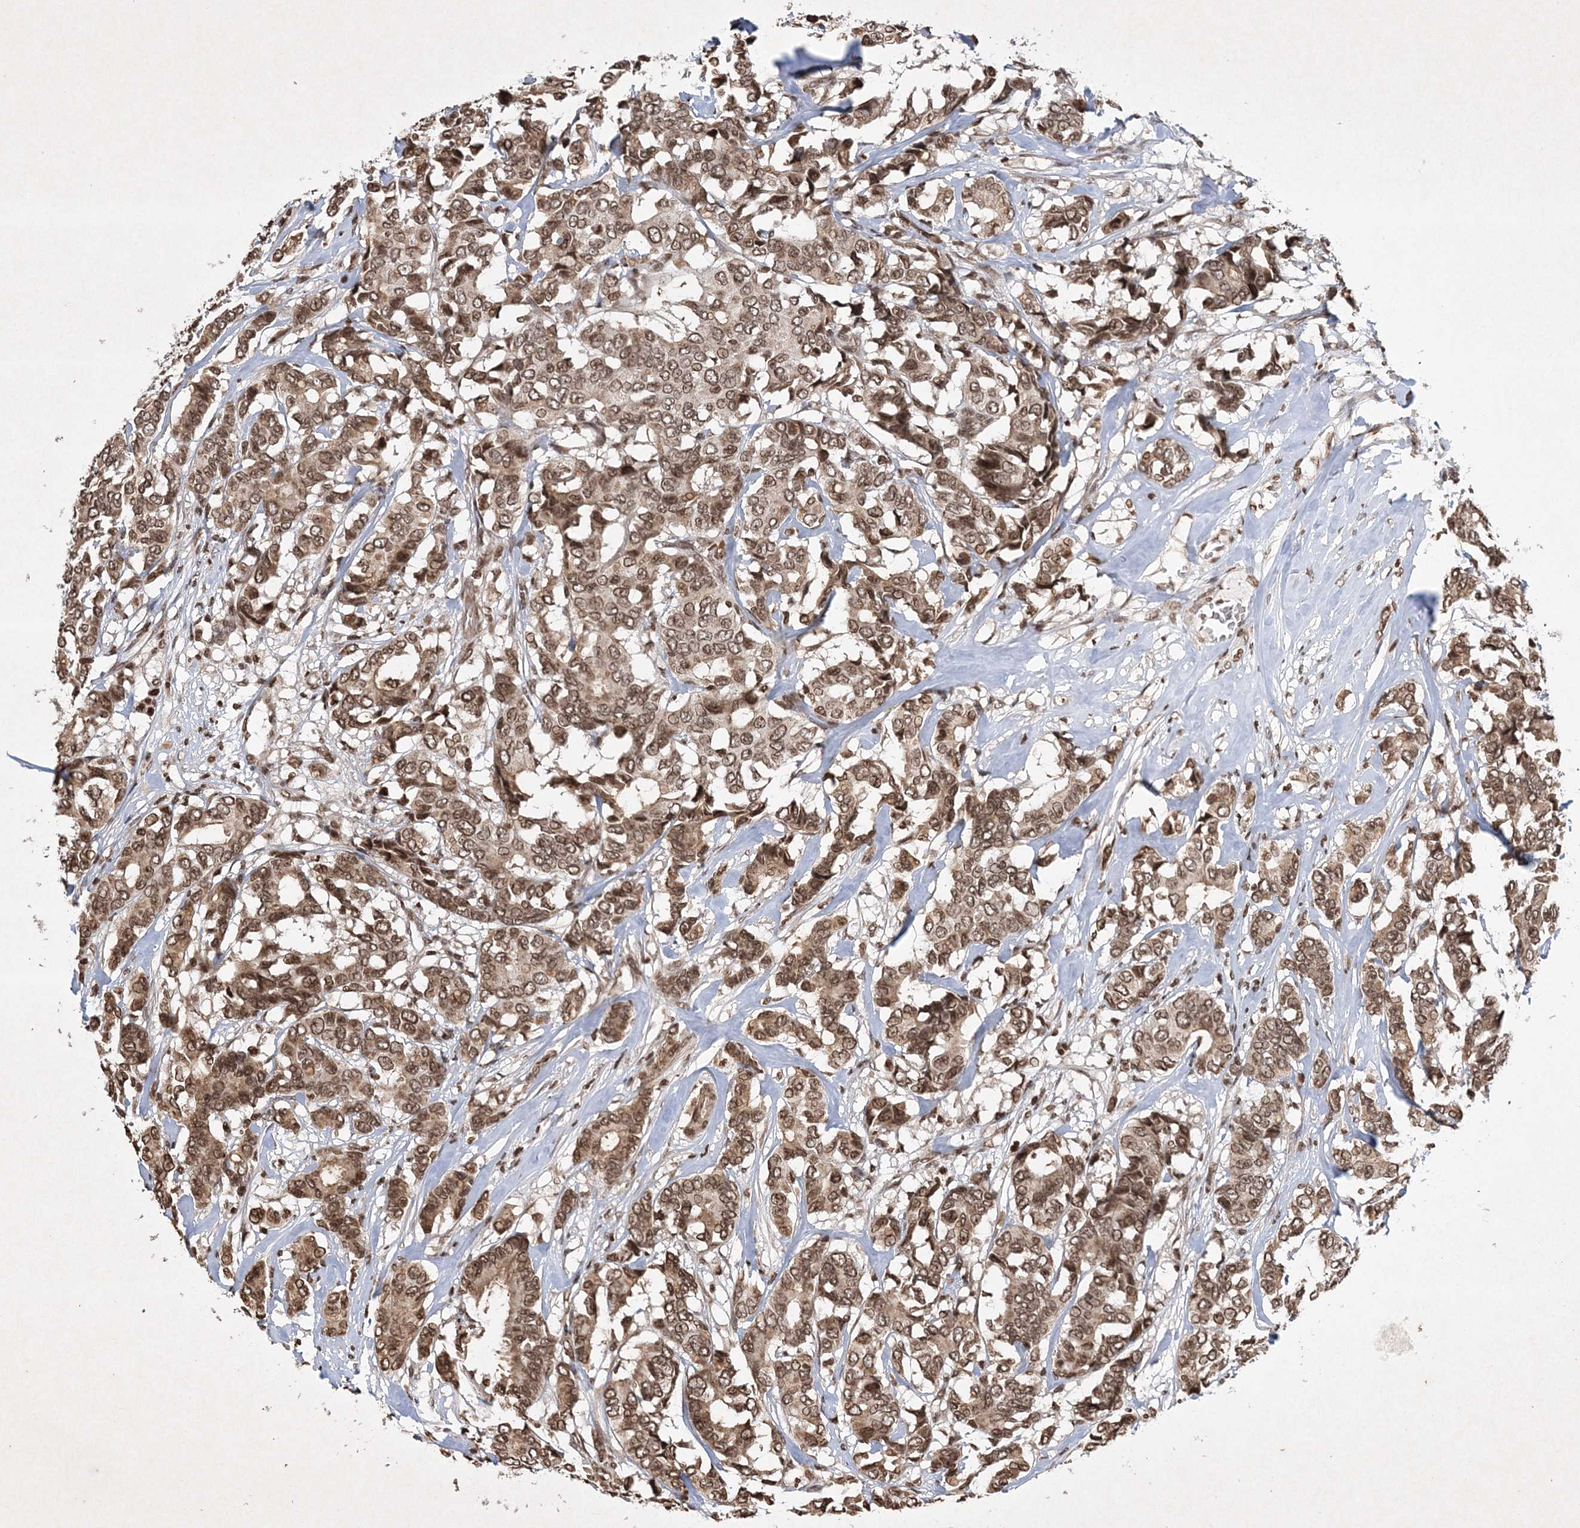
{"staining": {"intensity": "moderate", "quantity": ">75%", "location": "cytoplasmic/membranous,nuclear"}, "tissue": "breast cancer", "cell_type": "Tumor cells", "image_type": "cancer", "snomed": [{"axis": "morphology", "description": "Duct carcinoma"}, {"axis": "topography", "description": "Breast"}], "caption": "This photomicrograph reveals immunohistochemistry (IHC) staining of human breast cancer, with medium moderate cytoplasmic/membranous and nuclear positivity in approximately >75% of tumor cells.", "gene": "NEDD9", "patient": {"sex": "female", "age": 87}}